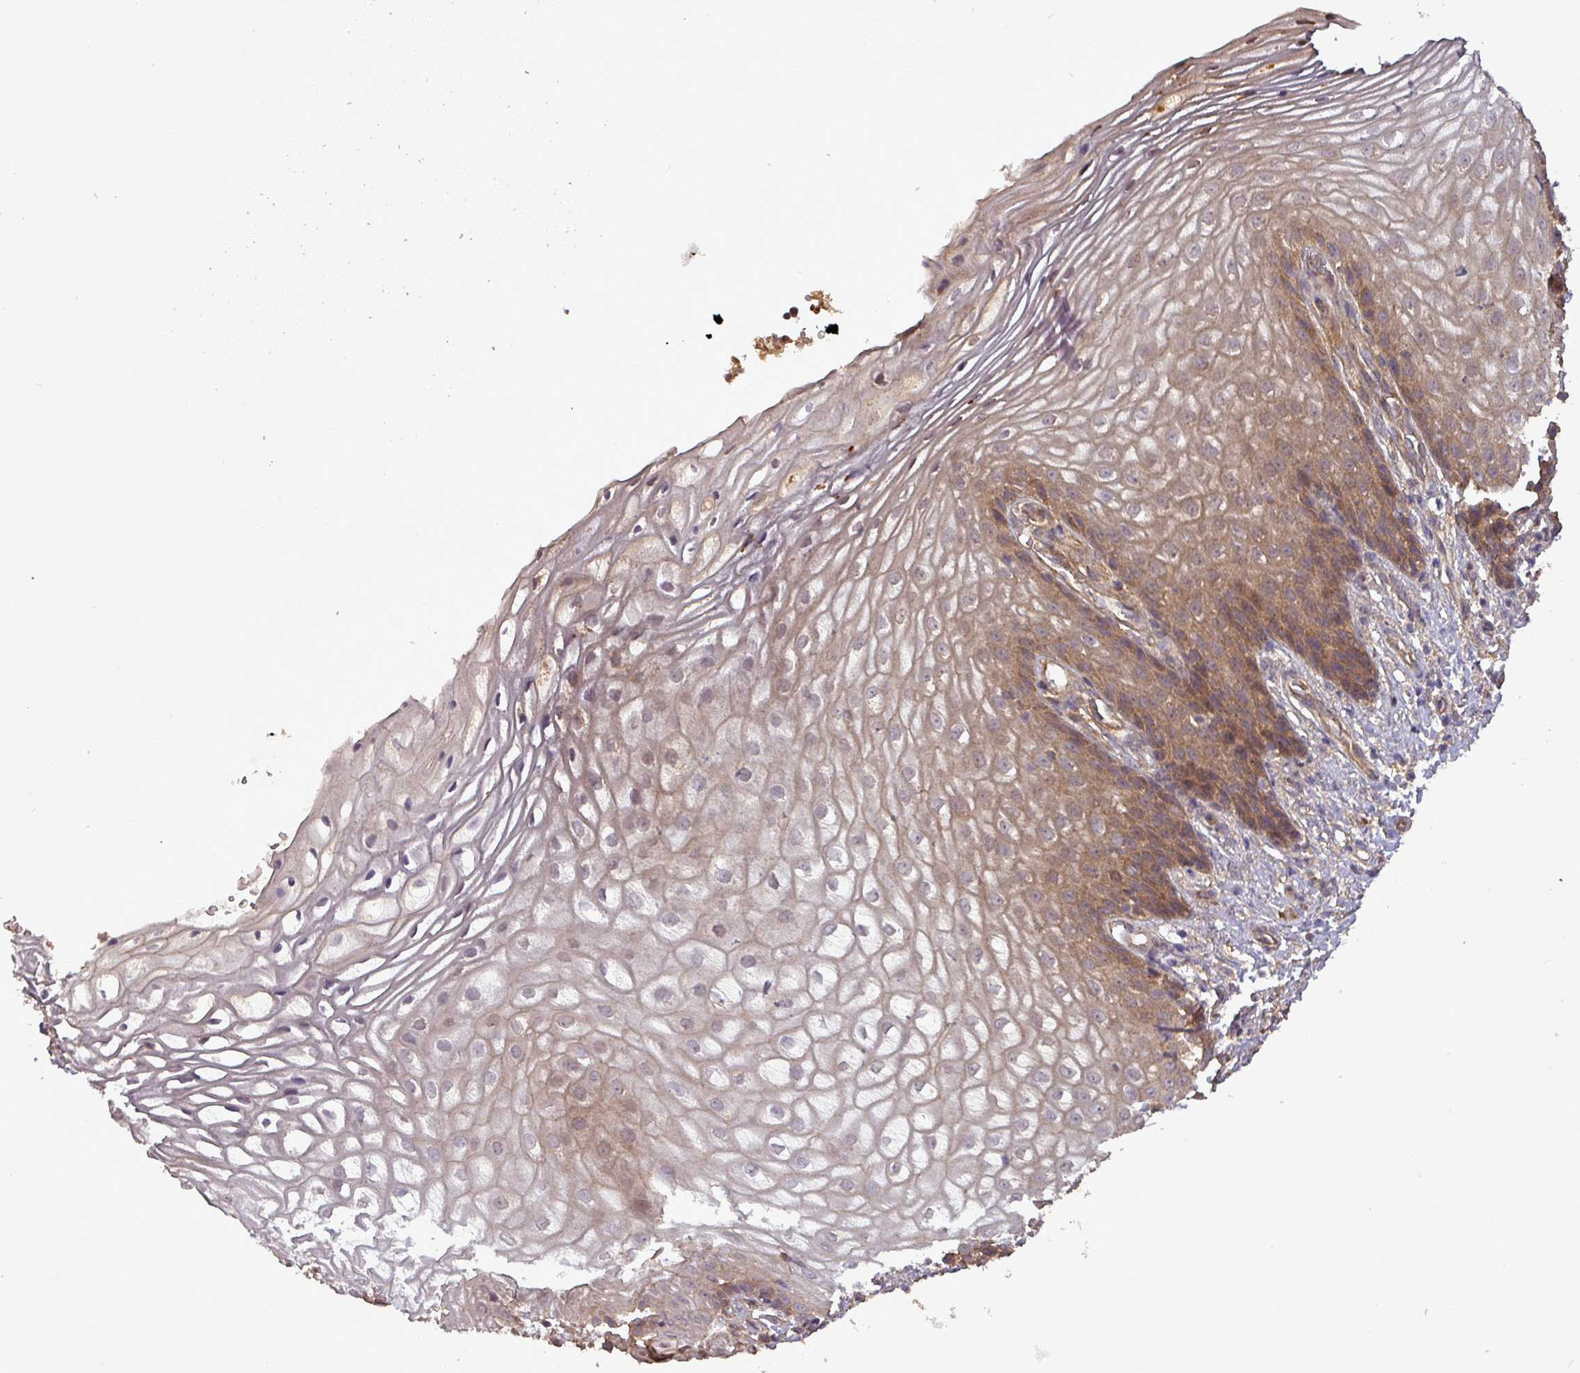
{"staining": {"intensity": "moderate", "quantity": "25%-75%", "location": "cytoplasmic/membranous,nuclear"}, "tissue": "vagina", "cell_type": "Squamous epithelial cells", "image_type": "normal", "snomed": [{"axis": "morphology", "description": "Normal tissue, NOS"}, {"axis": "topography", "description": "Vagina"}], "caption": "DAB (3,3'-diaminobenzidine) immunohistochemical staining of normal human vagina shows moderate cytoplasmic/membranous,nuclear protein staining in approximately 25%-75% of squamous epithelial cells. The protein of interest is stained brown, and the nuclei are stained in blue (DAB (3,3'-diaminobenzidine) IHC with brightfield microscopy, high magnification).", "gene": "NT5C3A", "patient": {"sex": "female", "age": 60}}